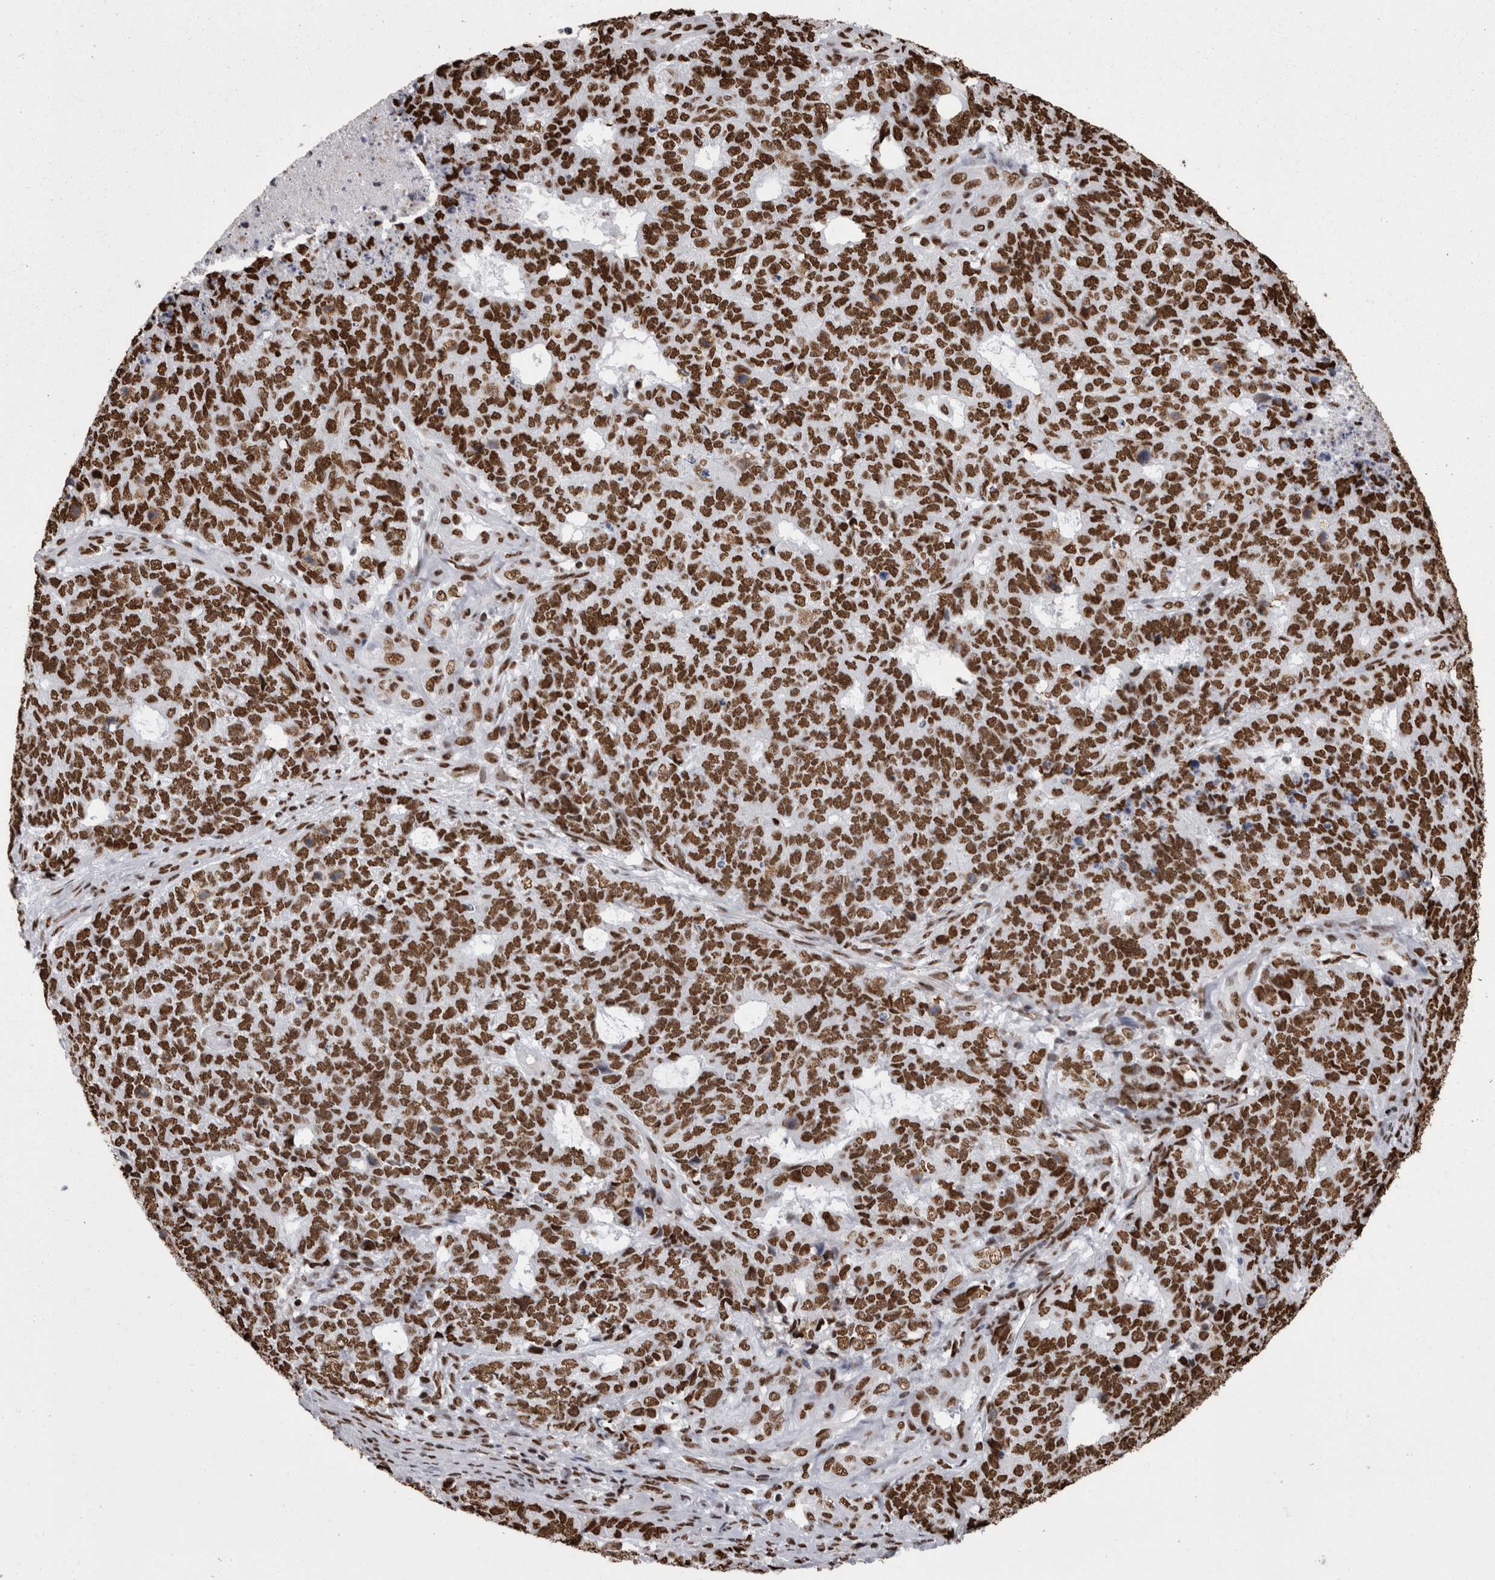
{"staining": {"intensity": "strong", "quantity": ">75%", "location": "nuclear"}, "tissue": "cervical cancer", "cell_type": "Tumor cells", "image_type": "cancer", "snomed": [{"axis": "morphology", "description": "Squamous cell carcinoma, NOS"}, {"axis": "topography", "description": "Cervix"}], "caption": "This is an image of immunohistochemistry (IHC) staining of cervical cancer (squamous cell carcinoma), which shows strong staining in the nuclear of tumor cells.", "gene": "HNRNPM", "patient": {"sex": "female", "age": 63}}